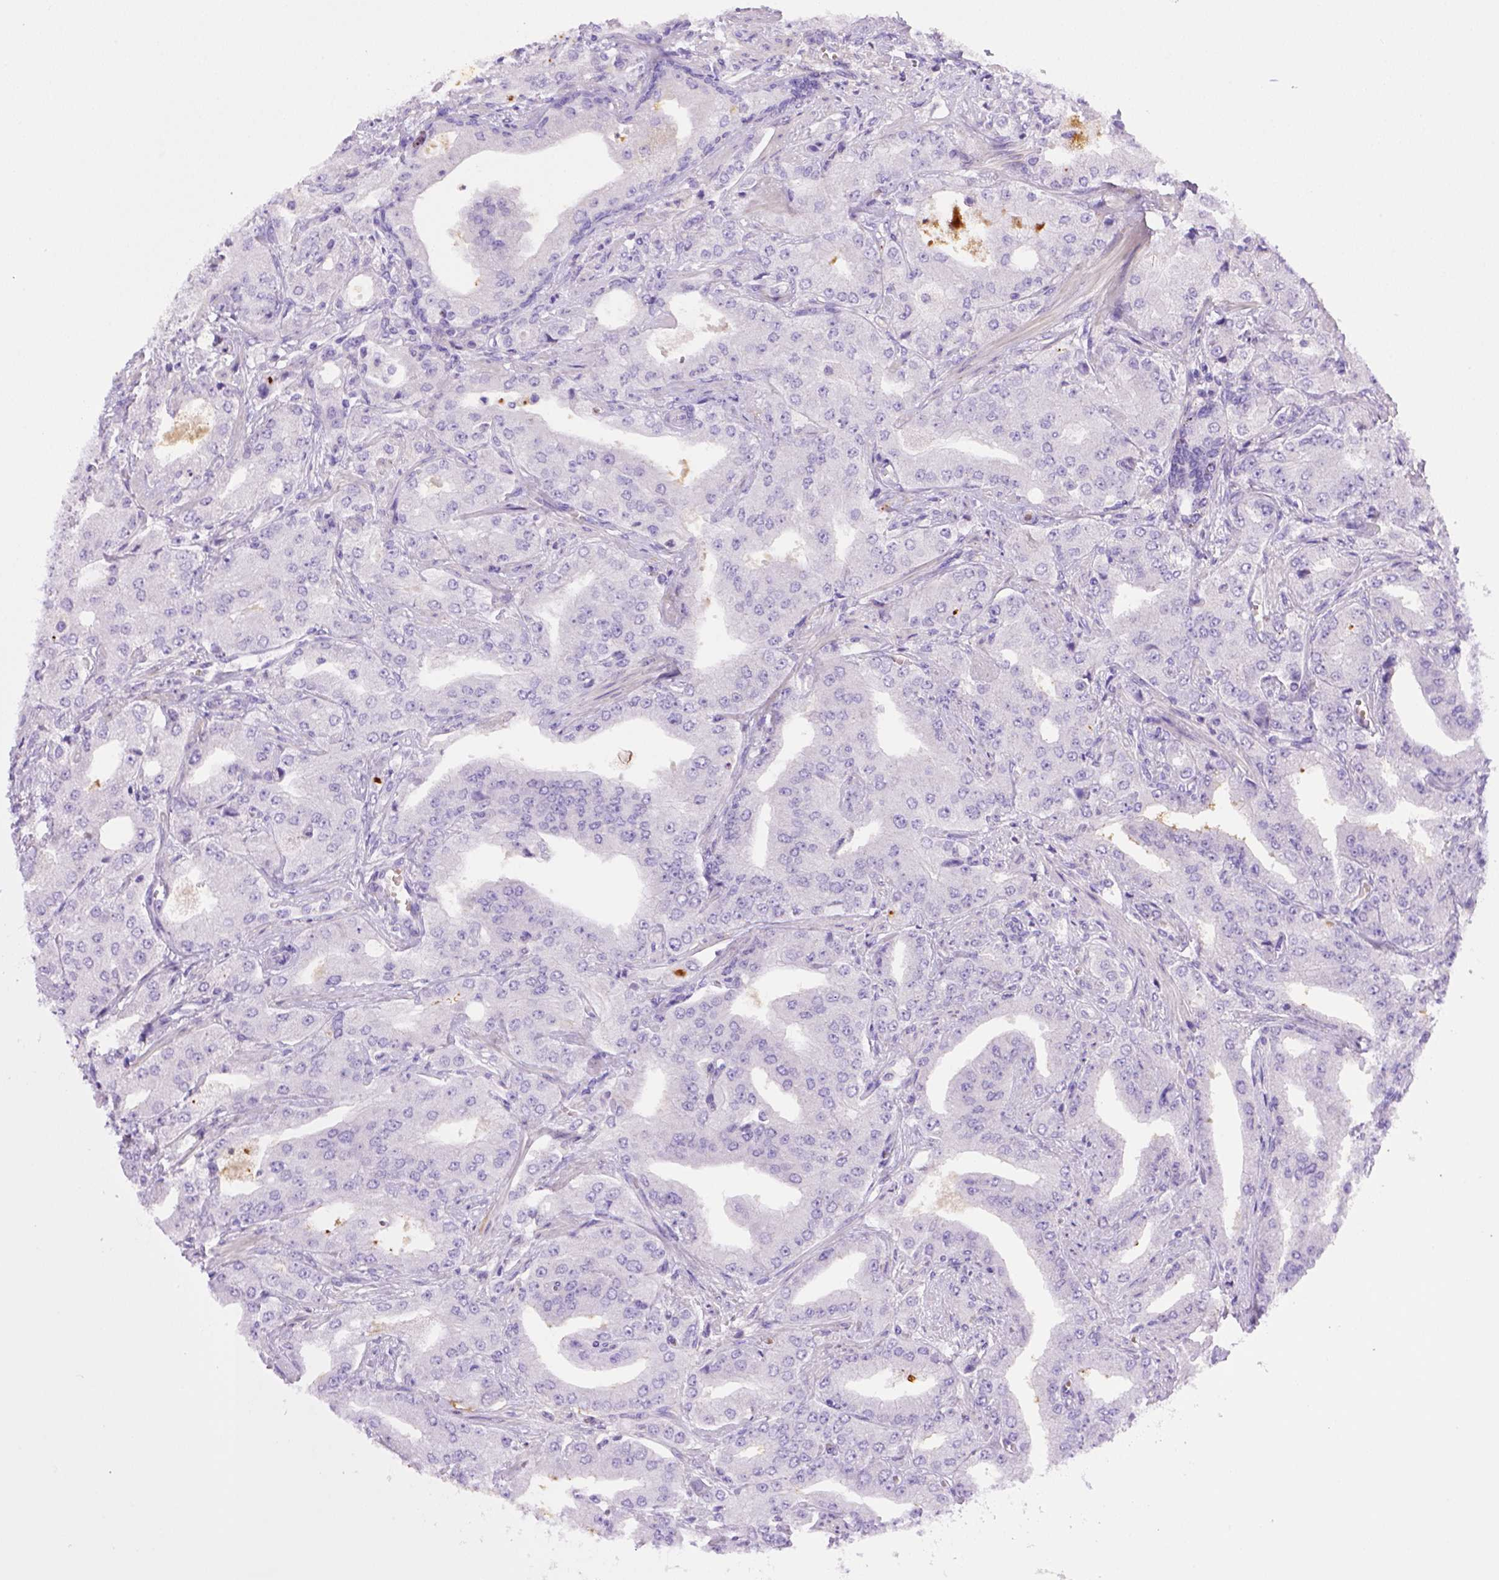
{"staining": {"intensity": "negative", "quantity": "none", "location": "none"}, "tissue": "prostate cancer", "cell_type": "Tumor cells", "image_type": "cancer", "snomed": [{"axis": "morphology", "description": "Adenocarcinoma, Low grade"}, {"axis": "topography", "description": "Prostate"}], "caption": "Immunohistochemistry (IHC) photomicrograph of neoplastic tissue: human prostate low-grade adenocarcinoma stained with DAB (3,3'-diaminobenzidine) exhibits no significant protein staining in tumor cells. Nuclei are stained in blue.", "gene": "BAAT", "patient": {"sex": "male", "age": 60}}